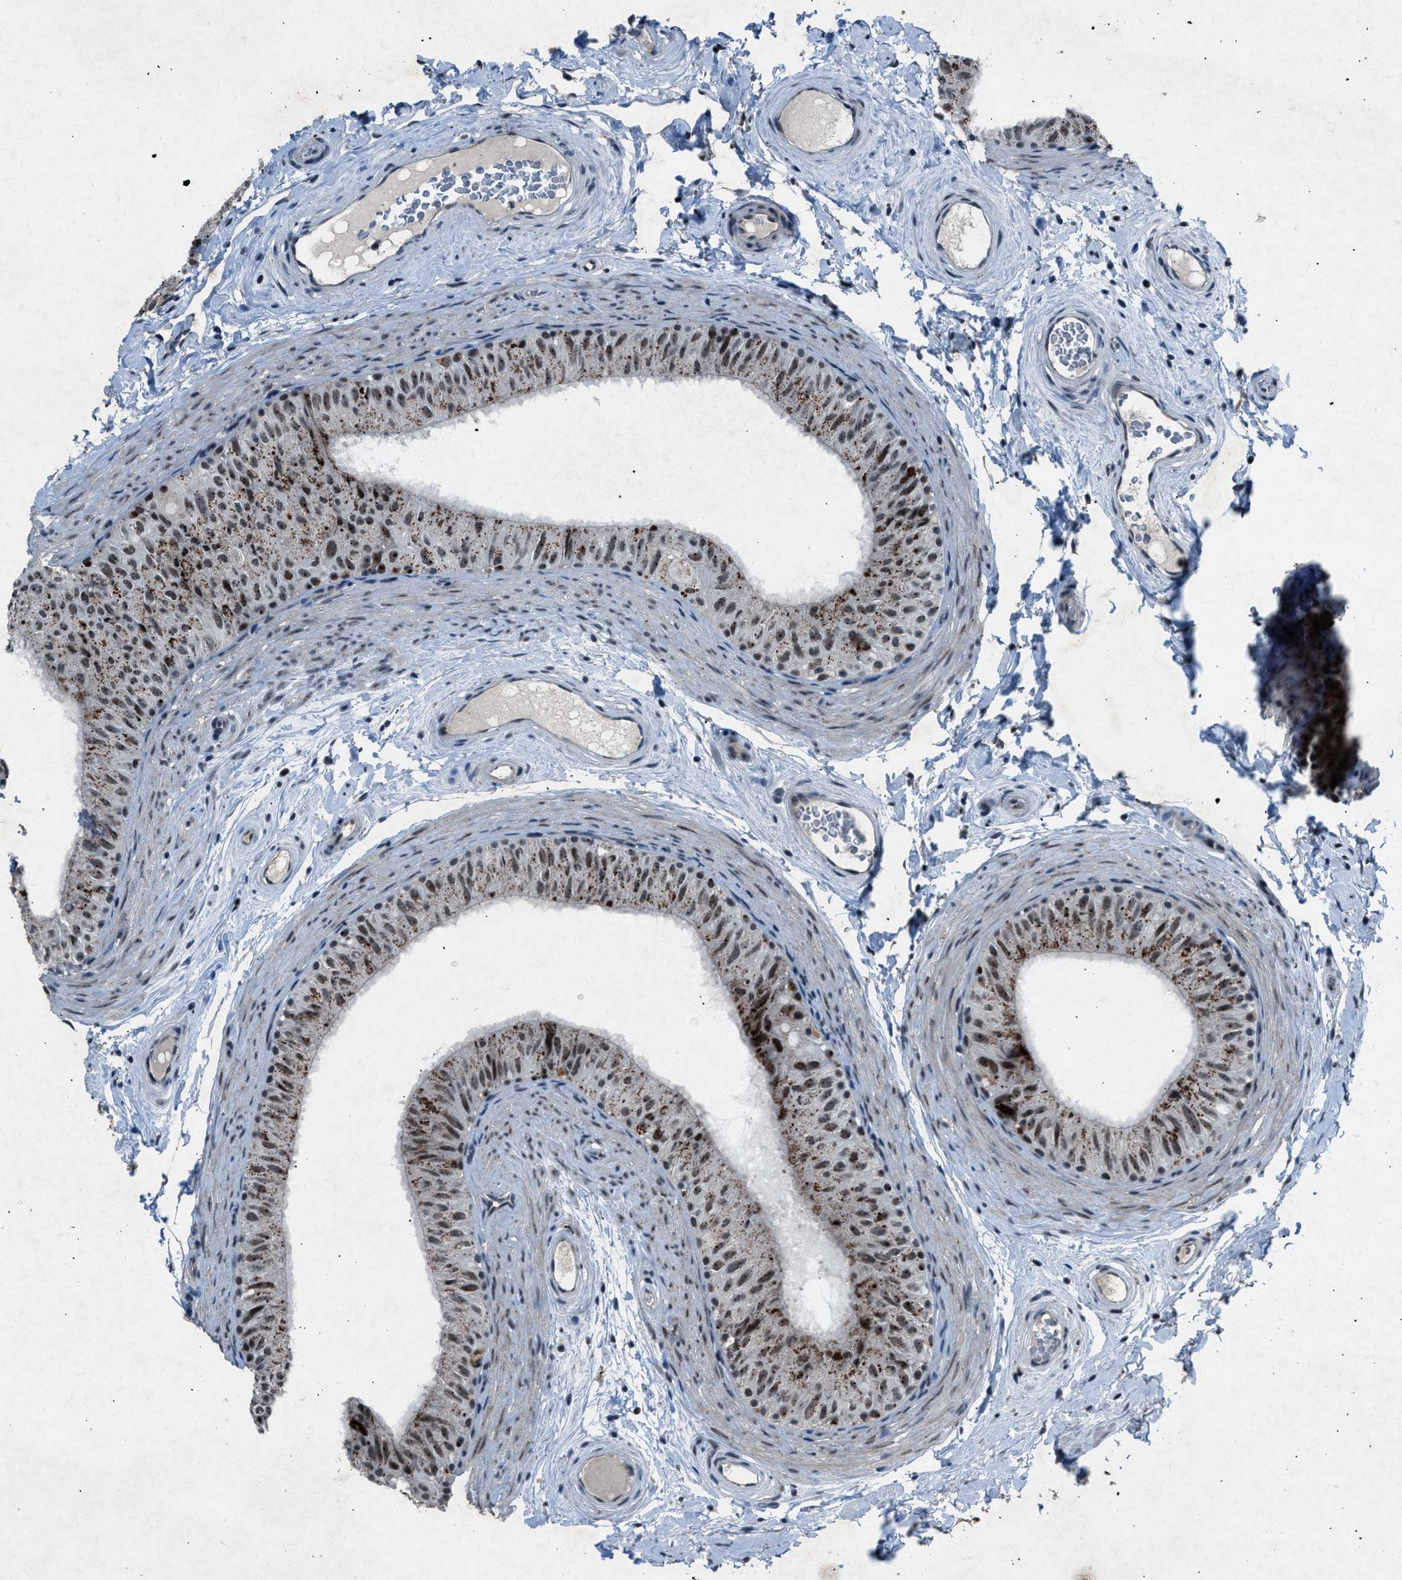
{"staining": {"intensity": "moderate", "quantity": ">75%", "location": "cytoplasmic/membranous,nuclear"}, "tissue": "epididymis", "cell_type": "Glandular cells", "image_type": "normal", "snomed": [{"axis": "morphology", "description": "Normal tissue, NOS"}, {"axis": "topography", "description": "Epididymis"}], "caption": "Immunohistochemistry (IHC) histopathology image of benign epididymis: human epididymis stained using IHC reveals medium levels of moderate protein expression localized specifically in the cytoplasmic/membranous,nuclear of glandular cells, appearing as a cytoplasmic/membranous,nuclear brown color.", "gene": "ADCY1", "patient": {"sex": "male", "age": 34}}